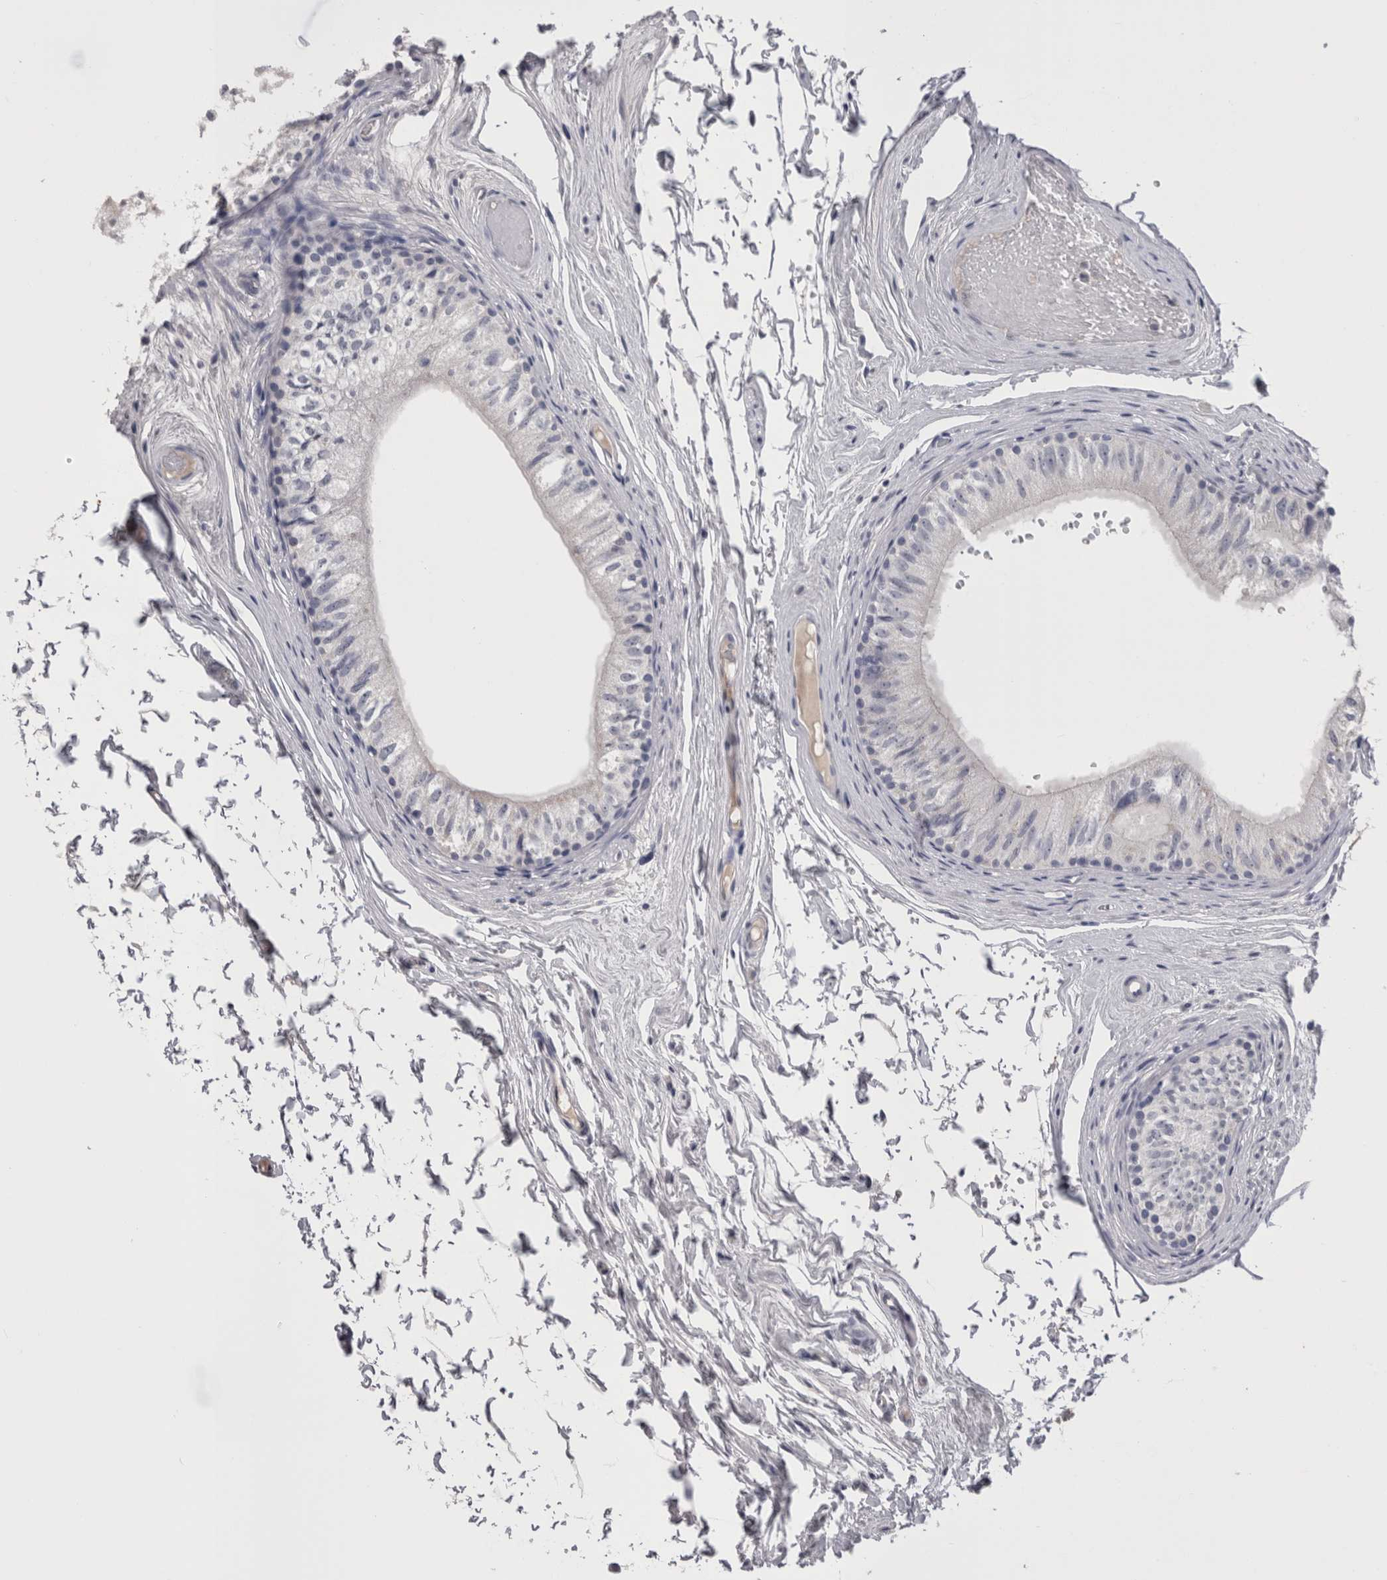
{"staining": {"intensity": "strong", "quantity": "<25%", "location": "cytoplasmic/membranous"}, "tissue": "epididymis", "cell_type": "Glandular cells", "image_type": "normal", "snomed": [{"axis": "morphology", "description": "Normal tissue, NOS"}, {"axis": "topography", "description": "Epididymis"}], "caption": "Human epididymis stained for a protein (brown) shows strong cytoplasmic/membranous positive staining in about <25% of glandular cells.", "gene": "CDHR5", "patient": {"sex": "male", "age": 79}}